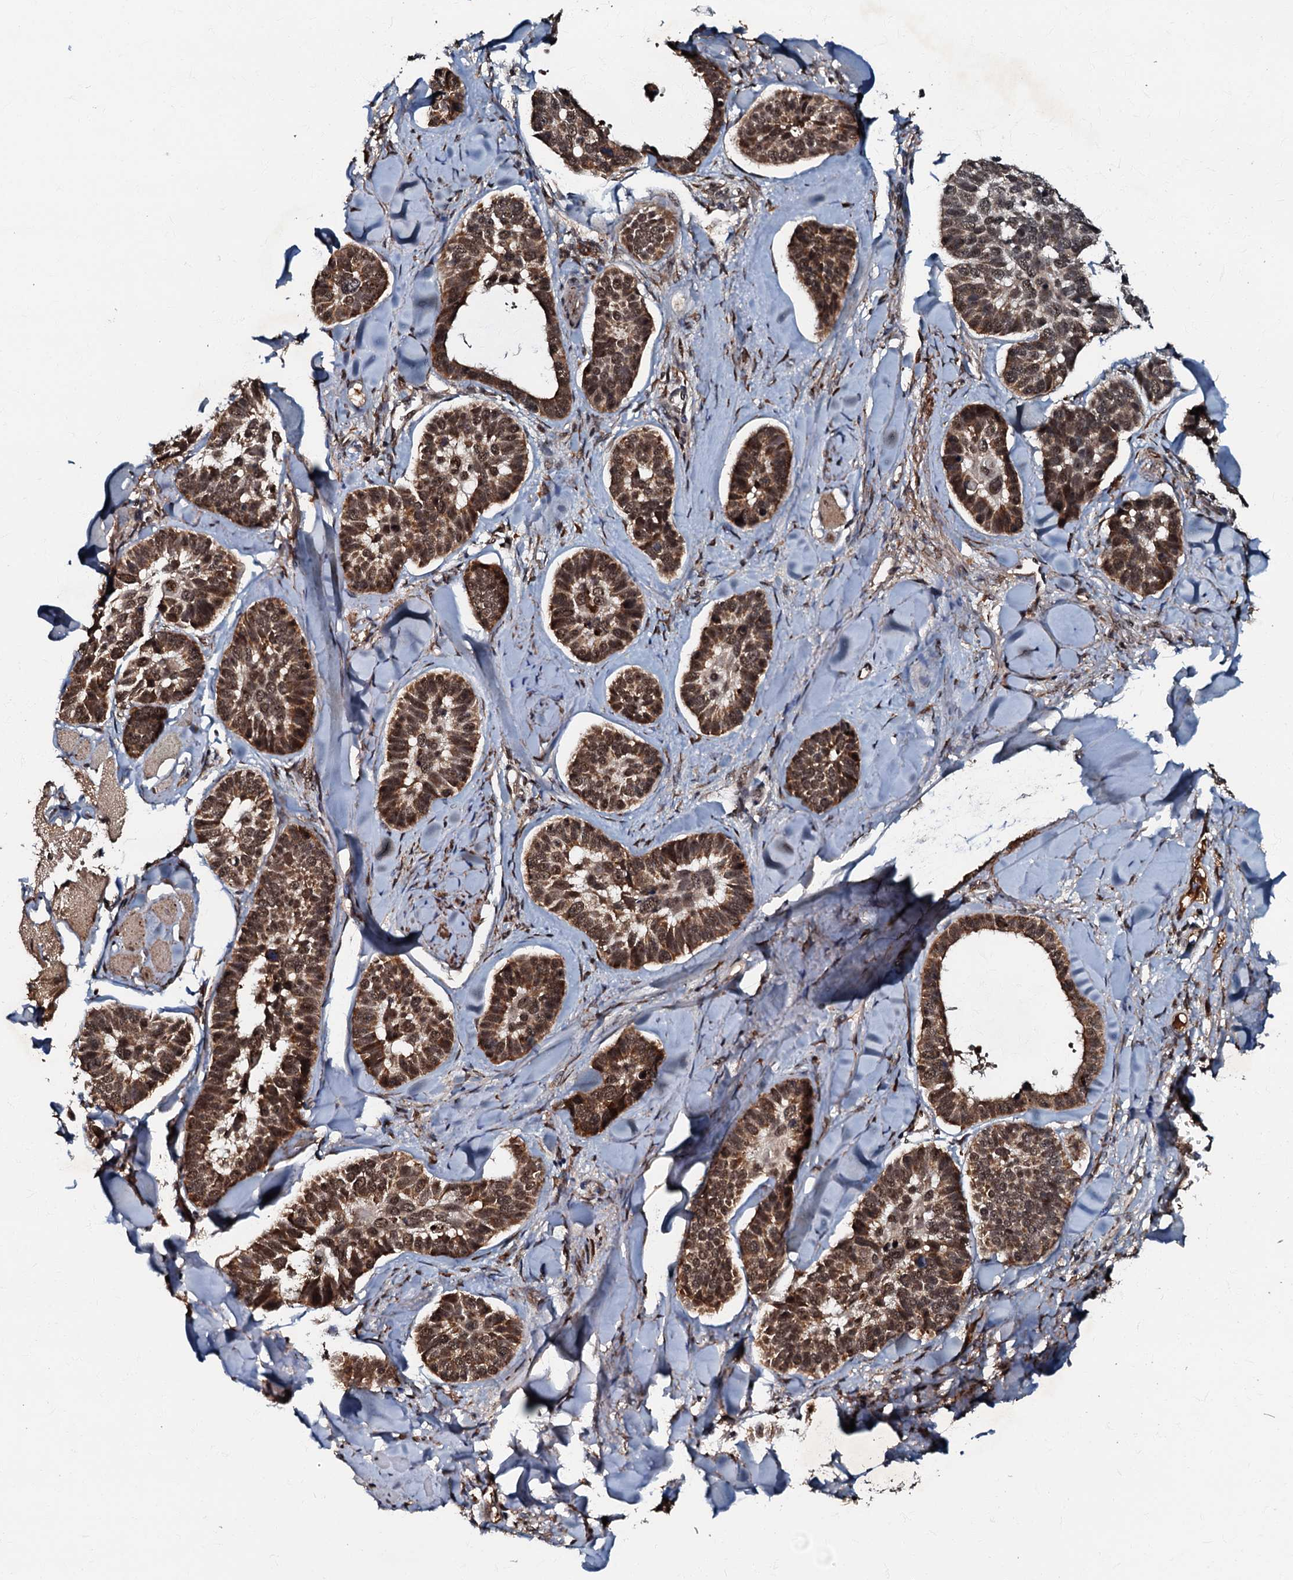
{"staining": {"intensity": "moderate", "quantity": ">75%", "location": "cytoplasmic/membranous,nuclear"}, "tissue": "skin cancer", "cell_type": "Tumor cells", "image_type": "cancer", "snomed": [{"axis": "morphology", "description": "Basal cell carcinoma"}, {"axis": "topography", "description": "Skin"}], "caption": "Human skin basal cell carcinoma stained for a protein (brown) shows moderate cytoplasmic/membranous and nuclear positive expression in approximately >75% of tumor cells.", "gene": "C18orf32", "patient": {"sex": "male", "age": 62}}